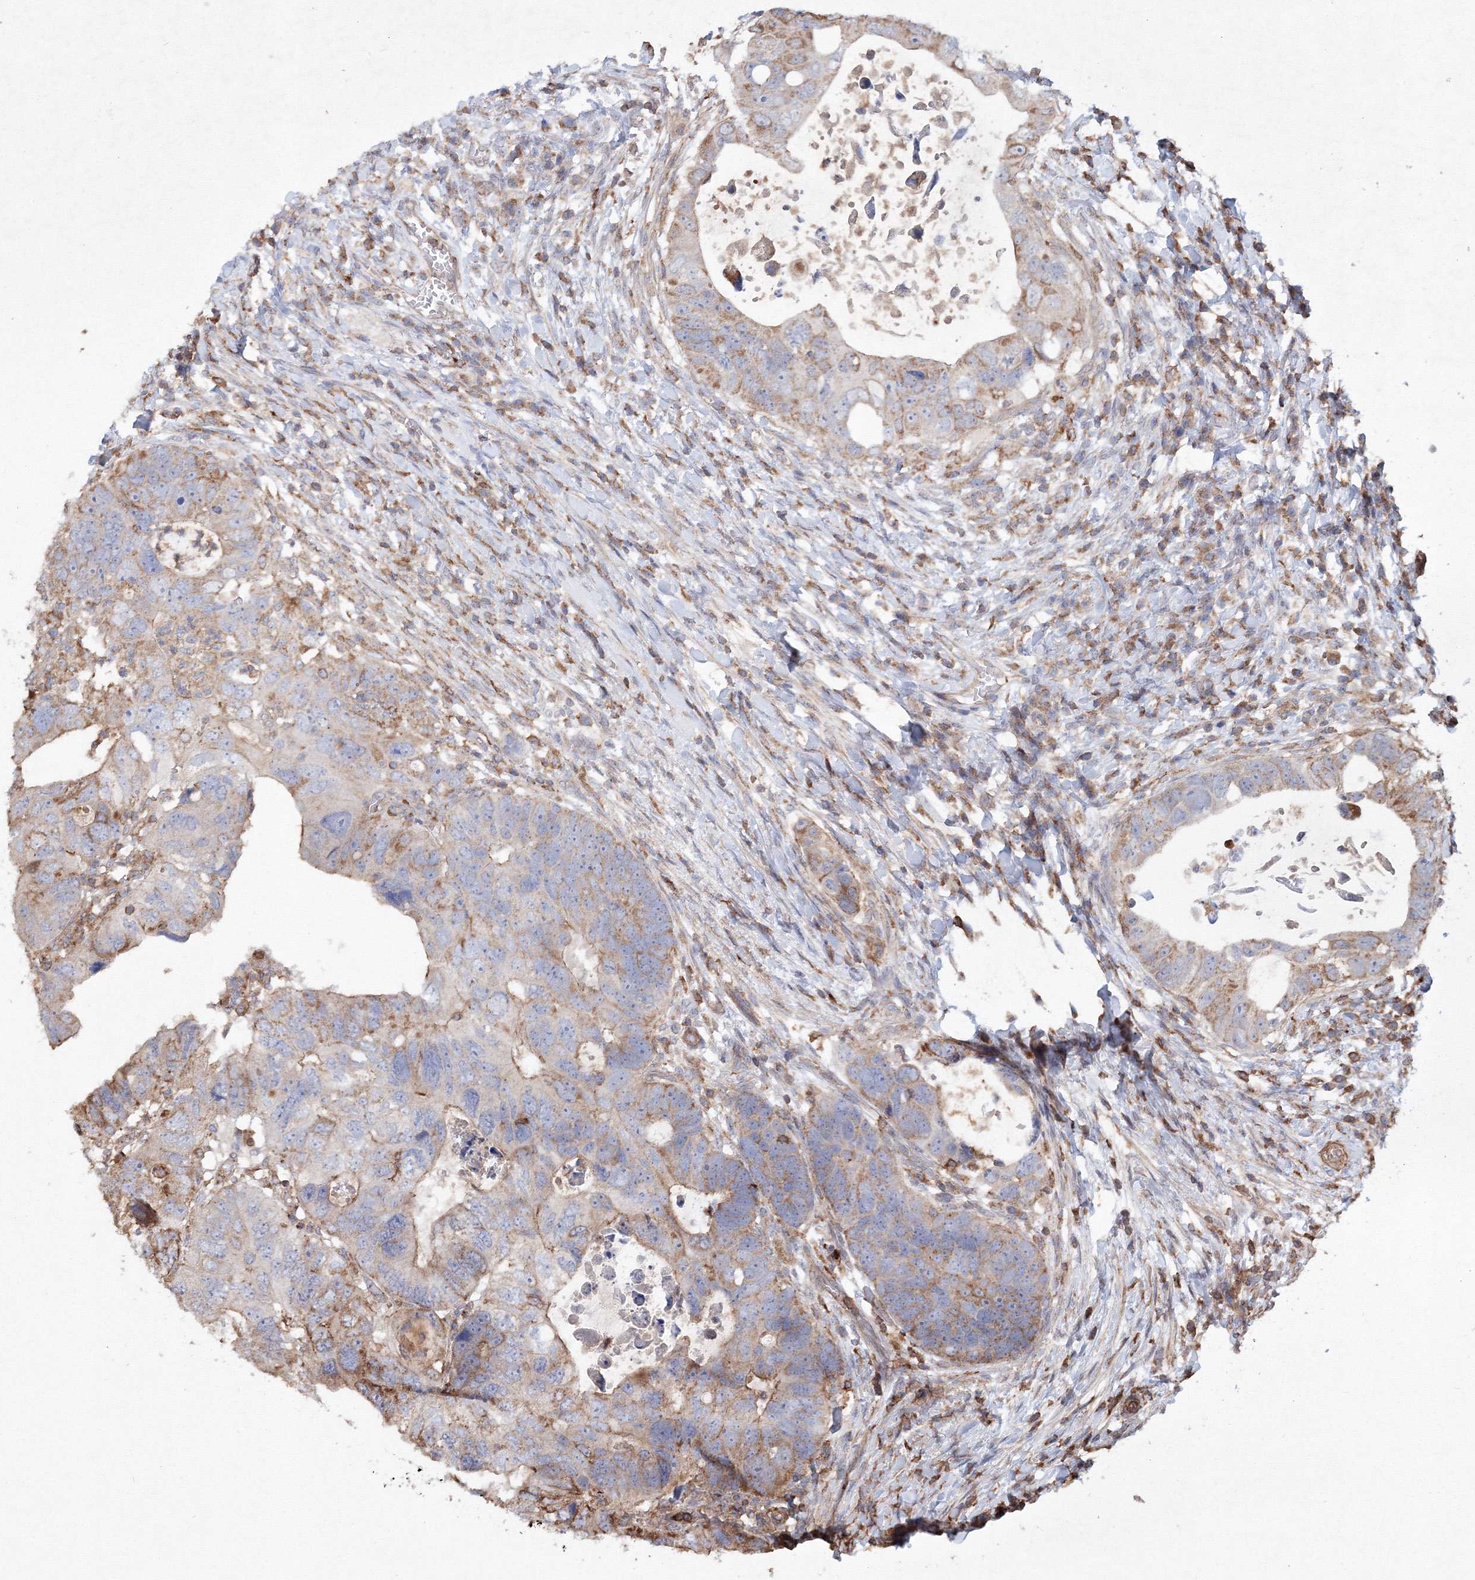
{"staining": {"intensity": "moderate", "quantity": "25%-75%", "location": "cytoplasmic/membranous"}, "tissue": "colorectal cancer", "cell_type": "Tumor cells", "image_type": "cancer", "snomed": [{"axis": "morphology", "description": "Adenocarcinoma, NOS"}, {"axis": "topography", "description": "Rectum"}], "caption": "IHC of human colorectal cancer (adenocarcinoma) shows medium levels of moderate cytoplasmic/membranous positivity in approximately 25%-75% of tumor cells.", "gene": "TMEM139", "patient": {"sex": "male", "age": 59}}